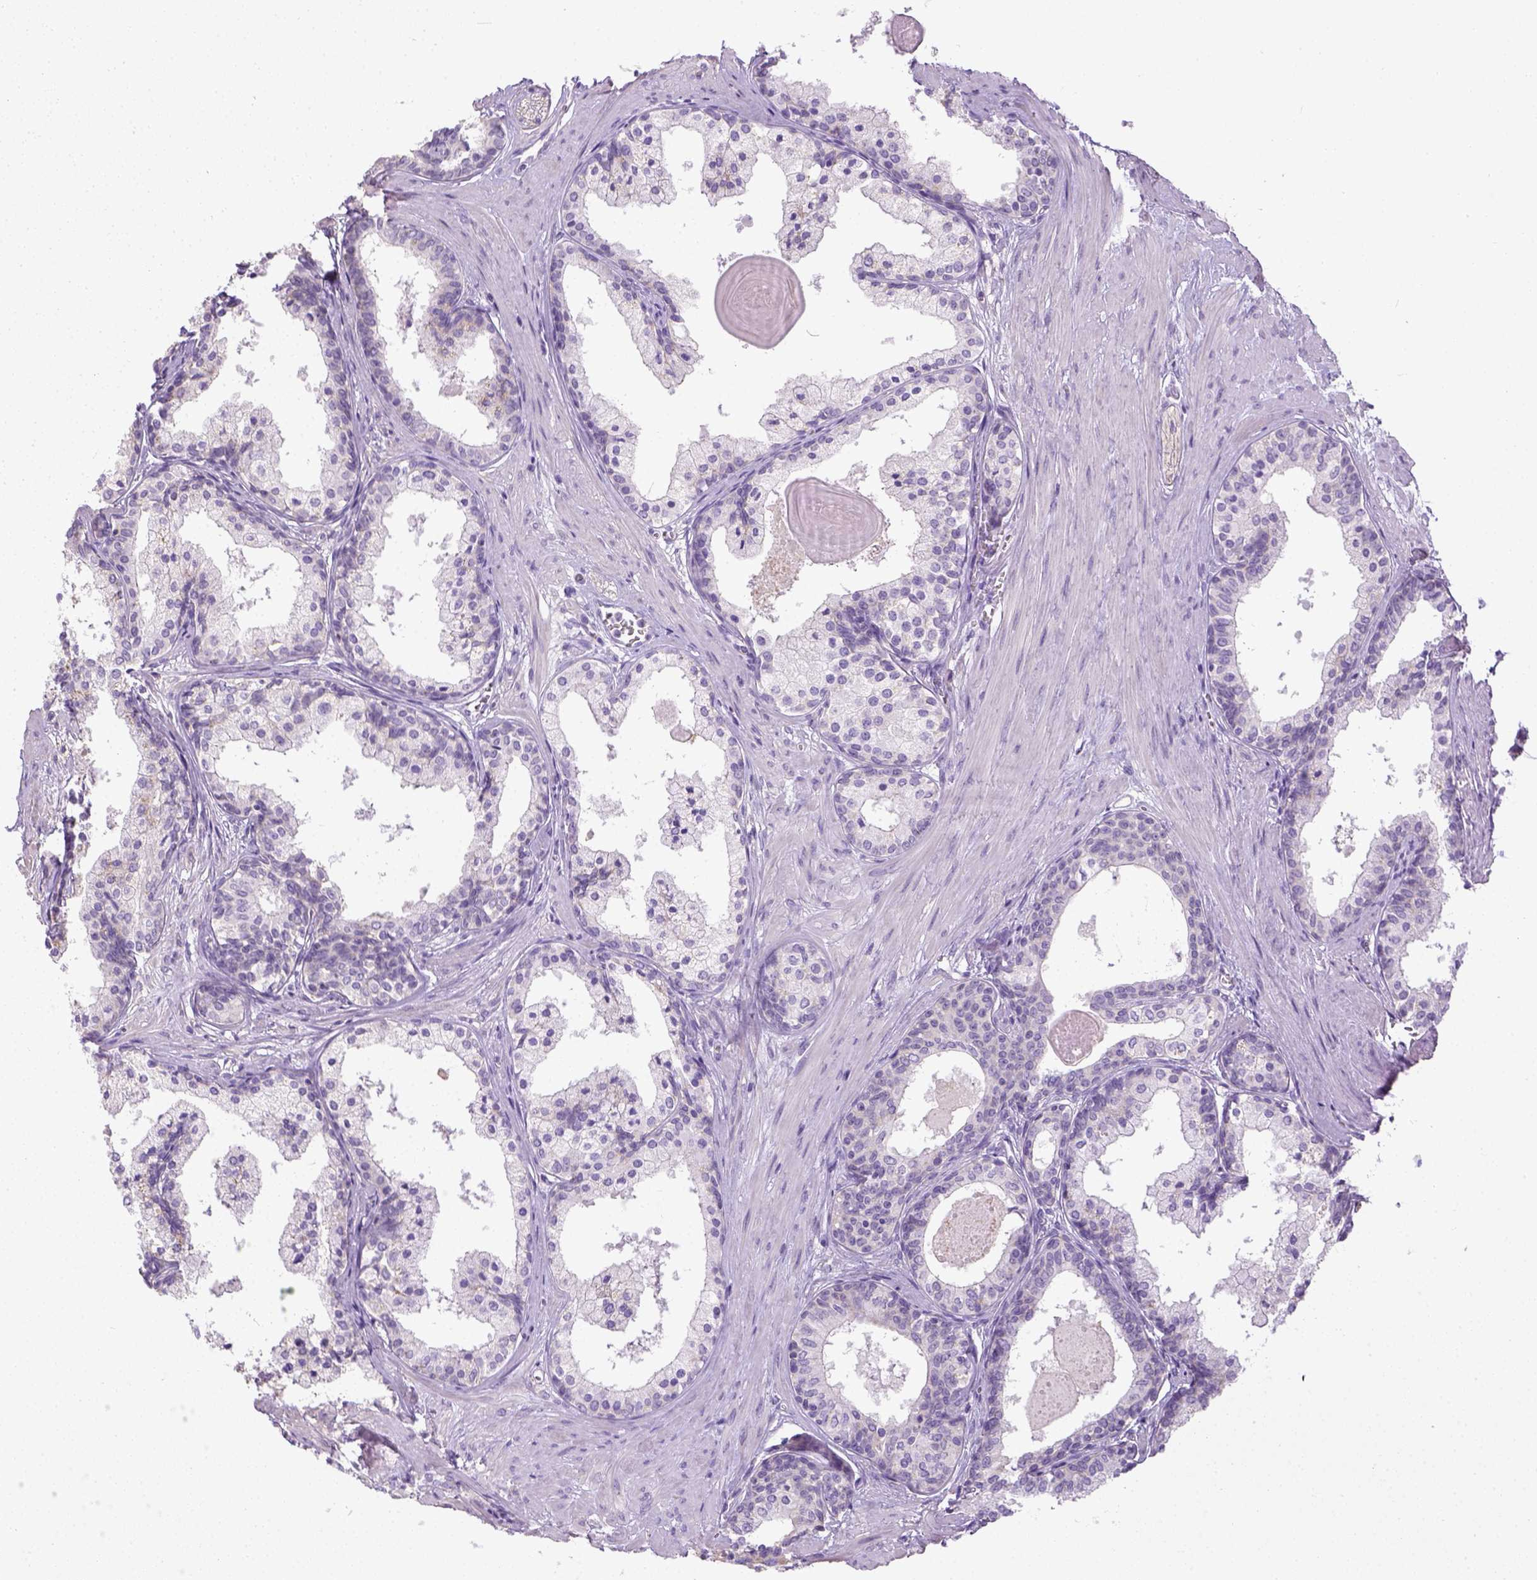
{"staining": {"intensity": "negative", "quantity": "none", "location": "none"}, "tissue": "prostate", "cell_type": "Glandular cells", "image_type": "normal", "snomed": [{"axis": "morphology", "description": "Normal tissue, NOS"}, {"axis": "topography", "description": "Prostate"}], "caption": "Prostate stained for a protein using immunohistochemistry (IHC) reveals no staining glandular cells.", "gene": "LGSN", "patient": {"sex": "male", "age": 61}}